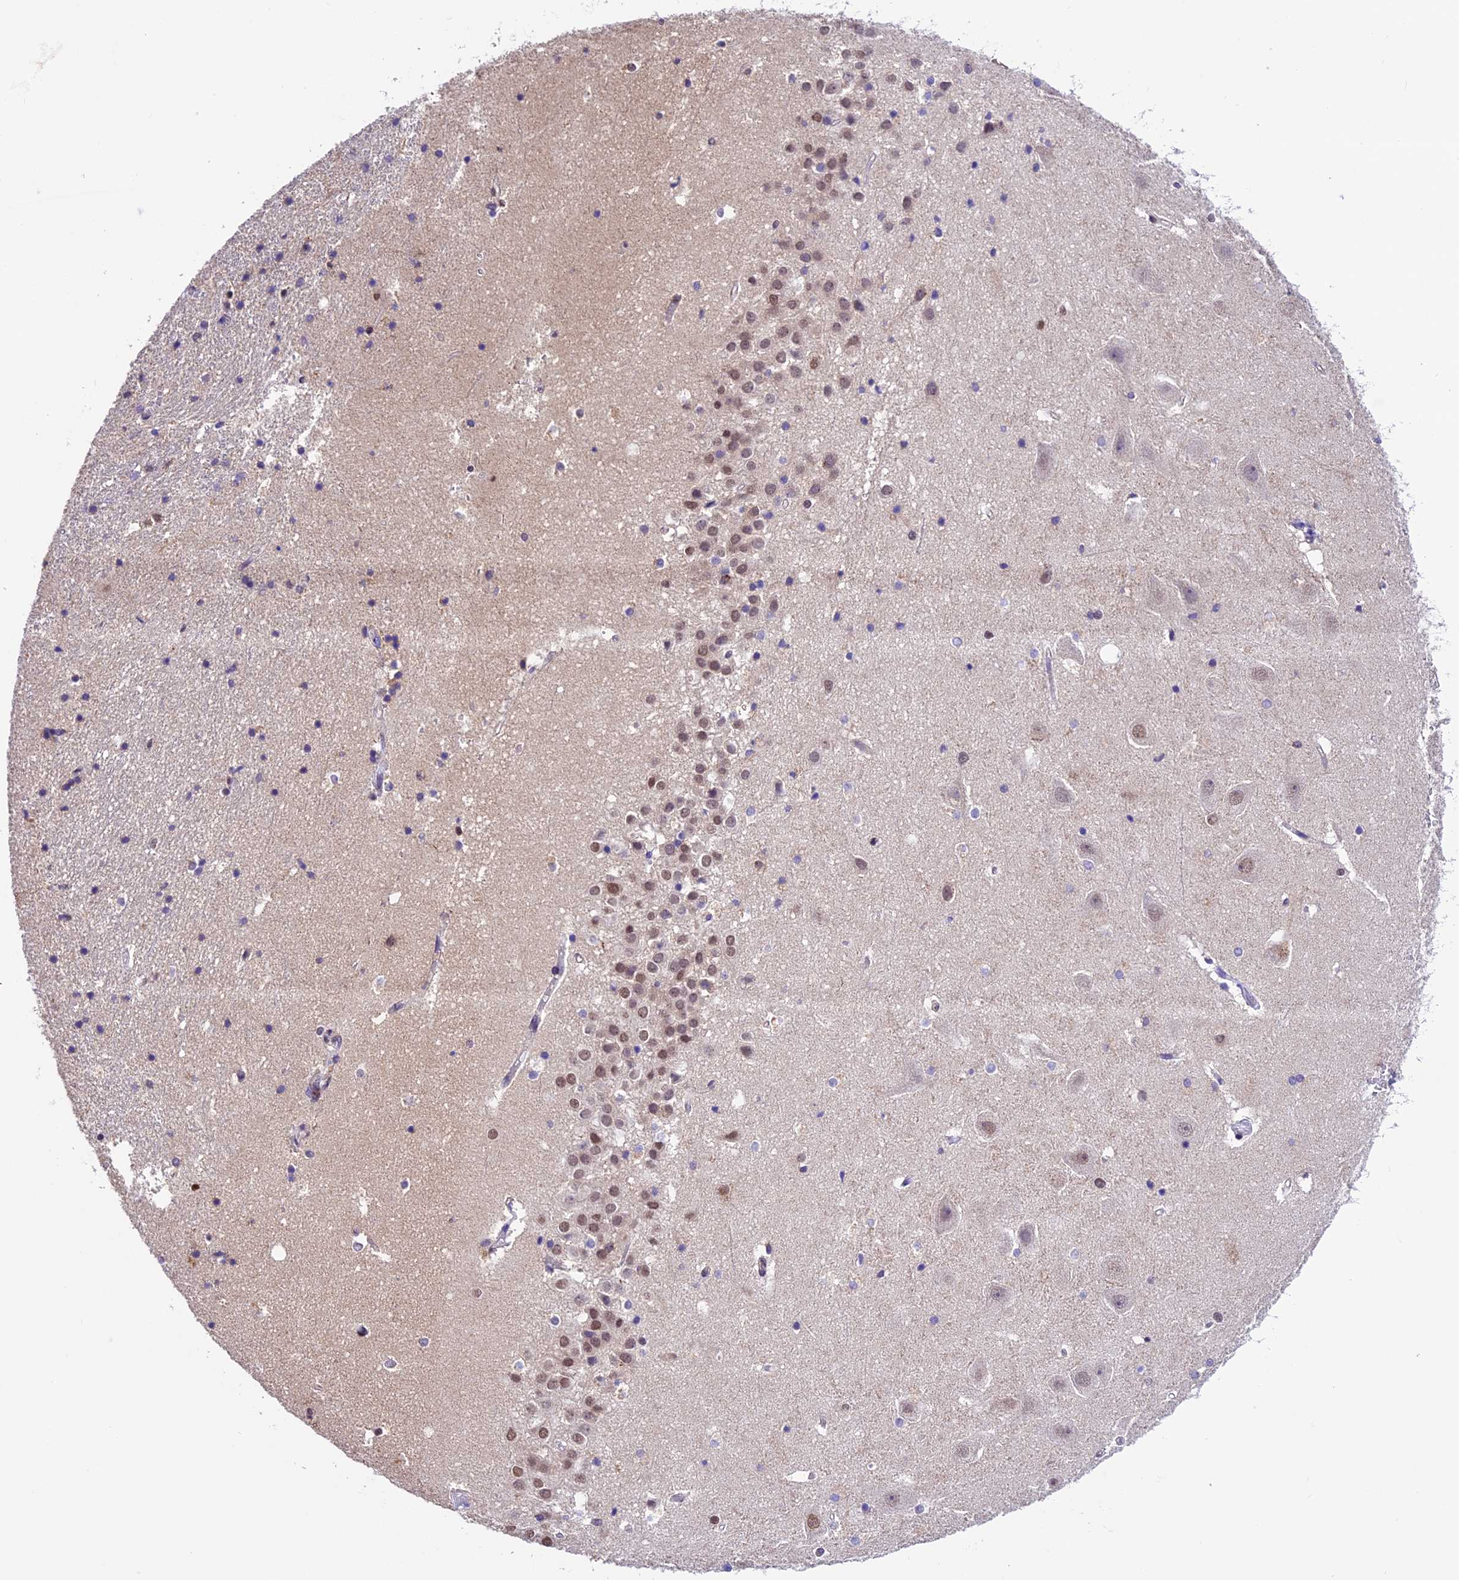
{"staining": {"intensity": "weak", "quantity": "<25%", "location": "nuclear"}, "tissue": "hippocampus", "cell_type": "Glial cells", "image_type": "normal", "snomed": [{"axis": "morphology", "description": "Normal tissue, NOS"}, {"axis": "topography", "description": "Hippocampus"}], "caption": "The photomicrograph shows no staining of glial cells in normal hippocampus. (DAB (3,3'-diaminobenzidine) immunohistochemistry with hematoxylin counter stain).", "gene": "CARS2", "patient": {"sex": "female", "age": 52}}